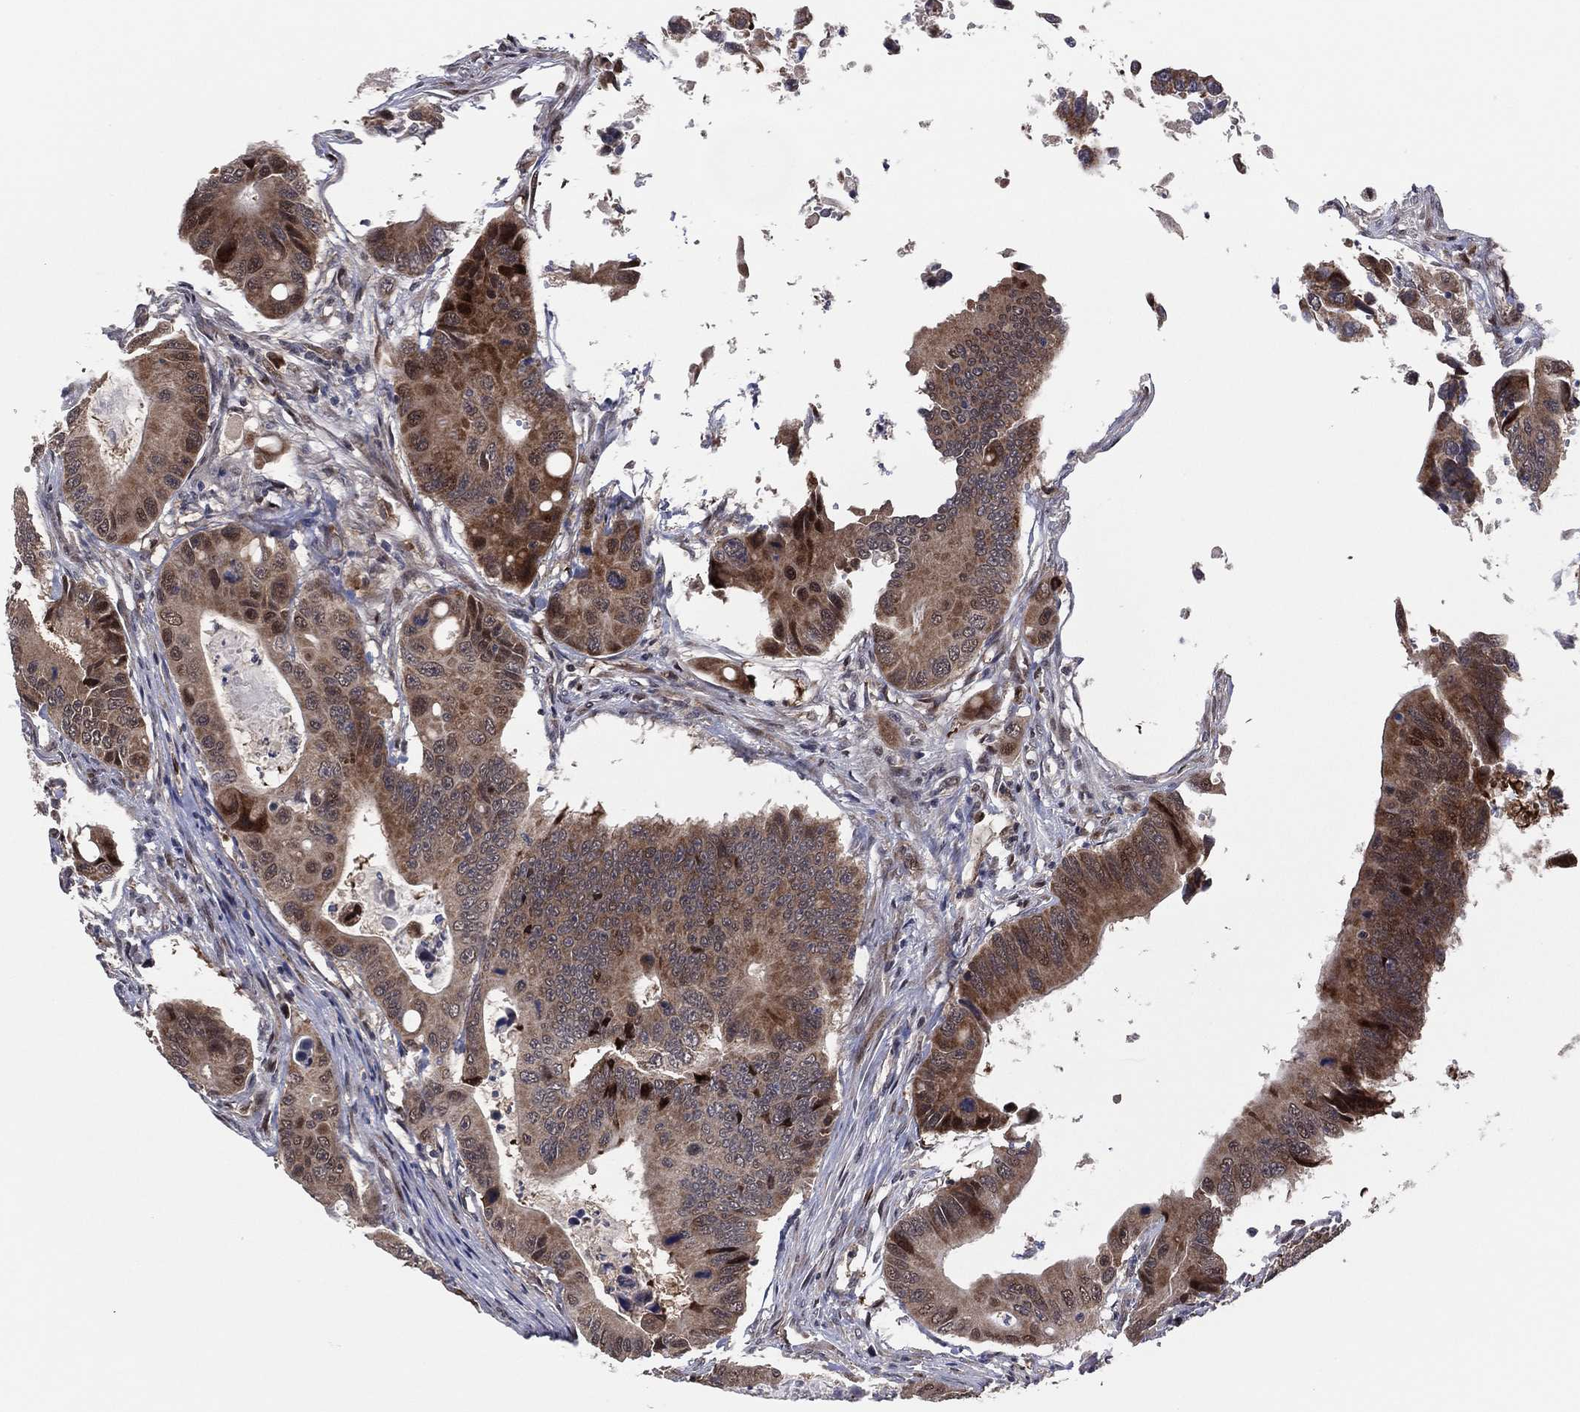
{"staining": {"intensity": "moderate", "quantity": "25%-75%", "location": "cytoplasmic/membranous,nuclear"}, "tissue": "colorectal cancer", "cell_type": "Tumor cells", "image_type": "cancer", "snomed": [{"axis": "morphology", "description": "Adenocarcinoma, NOS"}, {"axis": "topography", "description": "Colon"}], "caption": "Moderate cytoplasmic/membranous and nuclear staining is present in approximately 25%-75% of tumor cells in colorectal adenocarcinoma. The staining was performed using DAB to visualize the protein expression in brown, while the nuclei were stained in blue with hematoxylin (Magnification: 20x).", "gene": "SNCG", "patient": {"sex": "female", "age": 90}}